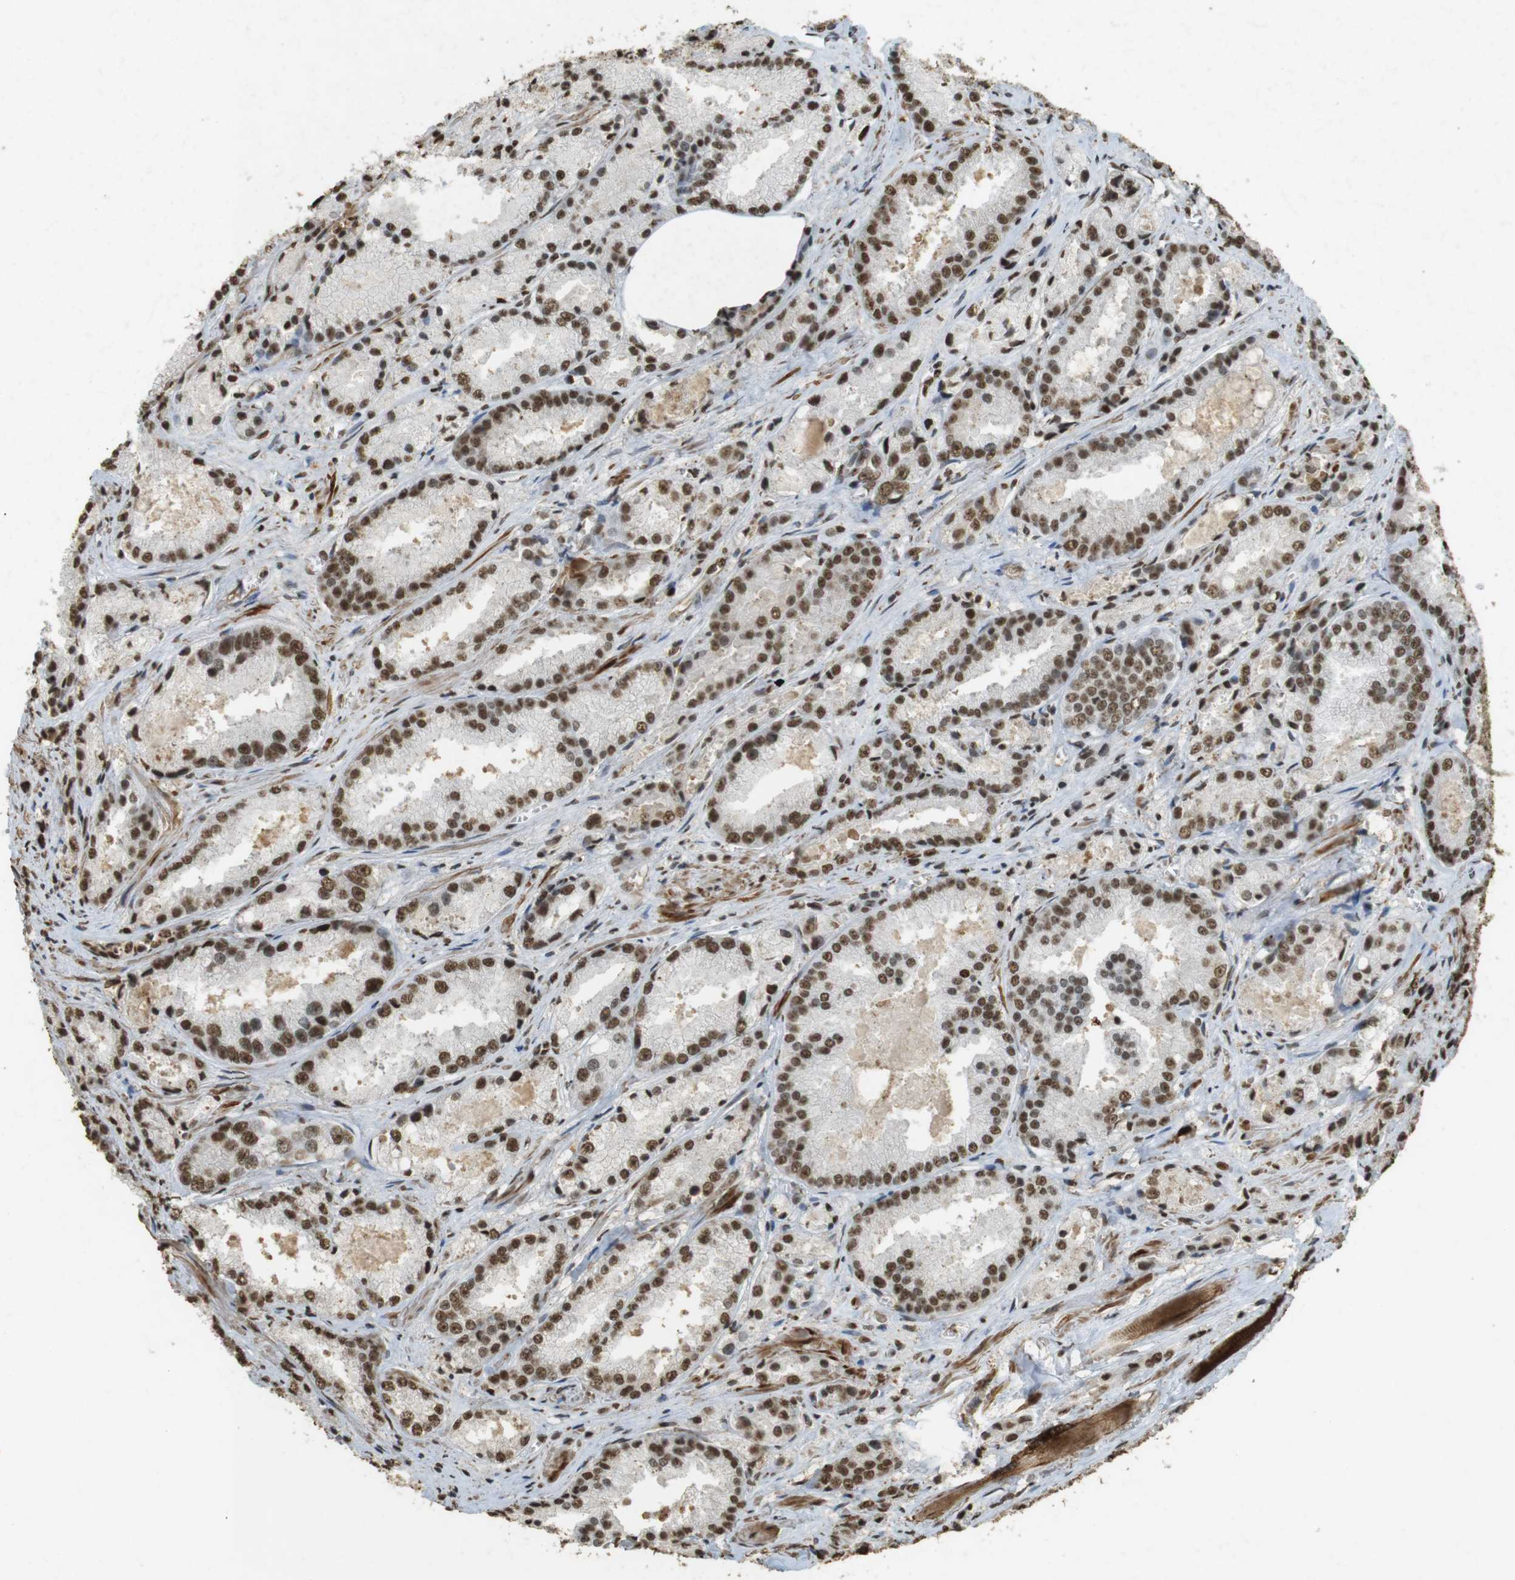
{"staining": {"intensity": "strong", "quantity": ">75%", "location": "nuclear"}, "tissue": "prostate cancer", "cell_type": "Tumor cells", "image_type": "cancer", "snomed": [{"axis": "morphology", "description": "Adenocarcinoma, Low grade"}, {"axis": "topography", "description": "Prostate"}], "caption": "DAB (3,3'-diaminobenzidine) immunohistochemical staining of human prostate adenocarcinoma (low-grade) exhibits strong nuclear protein staining in about >75% of tumor cells.", "gene": "GATA4", "patient": {"sex": "male", "age": 64}}